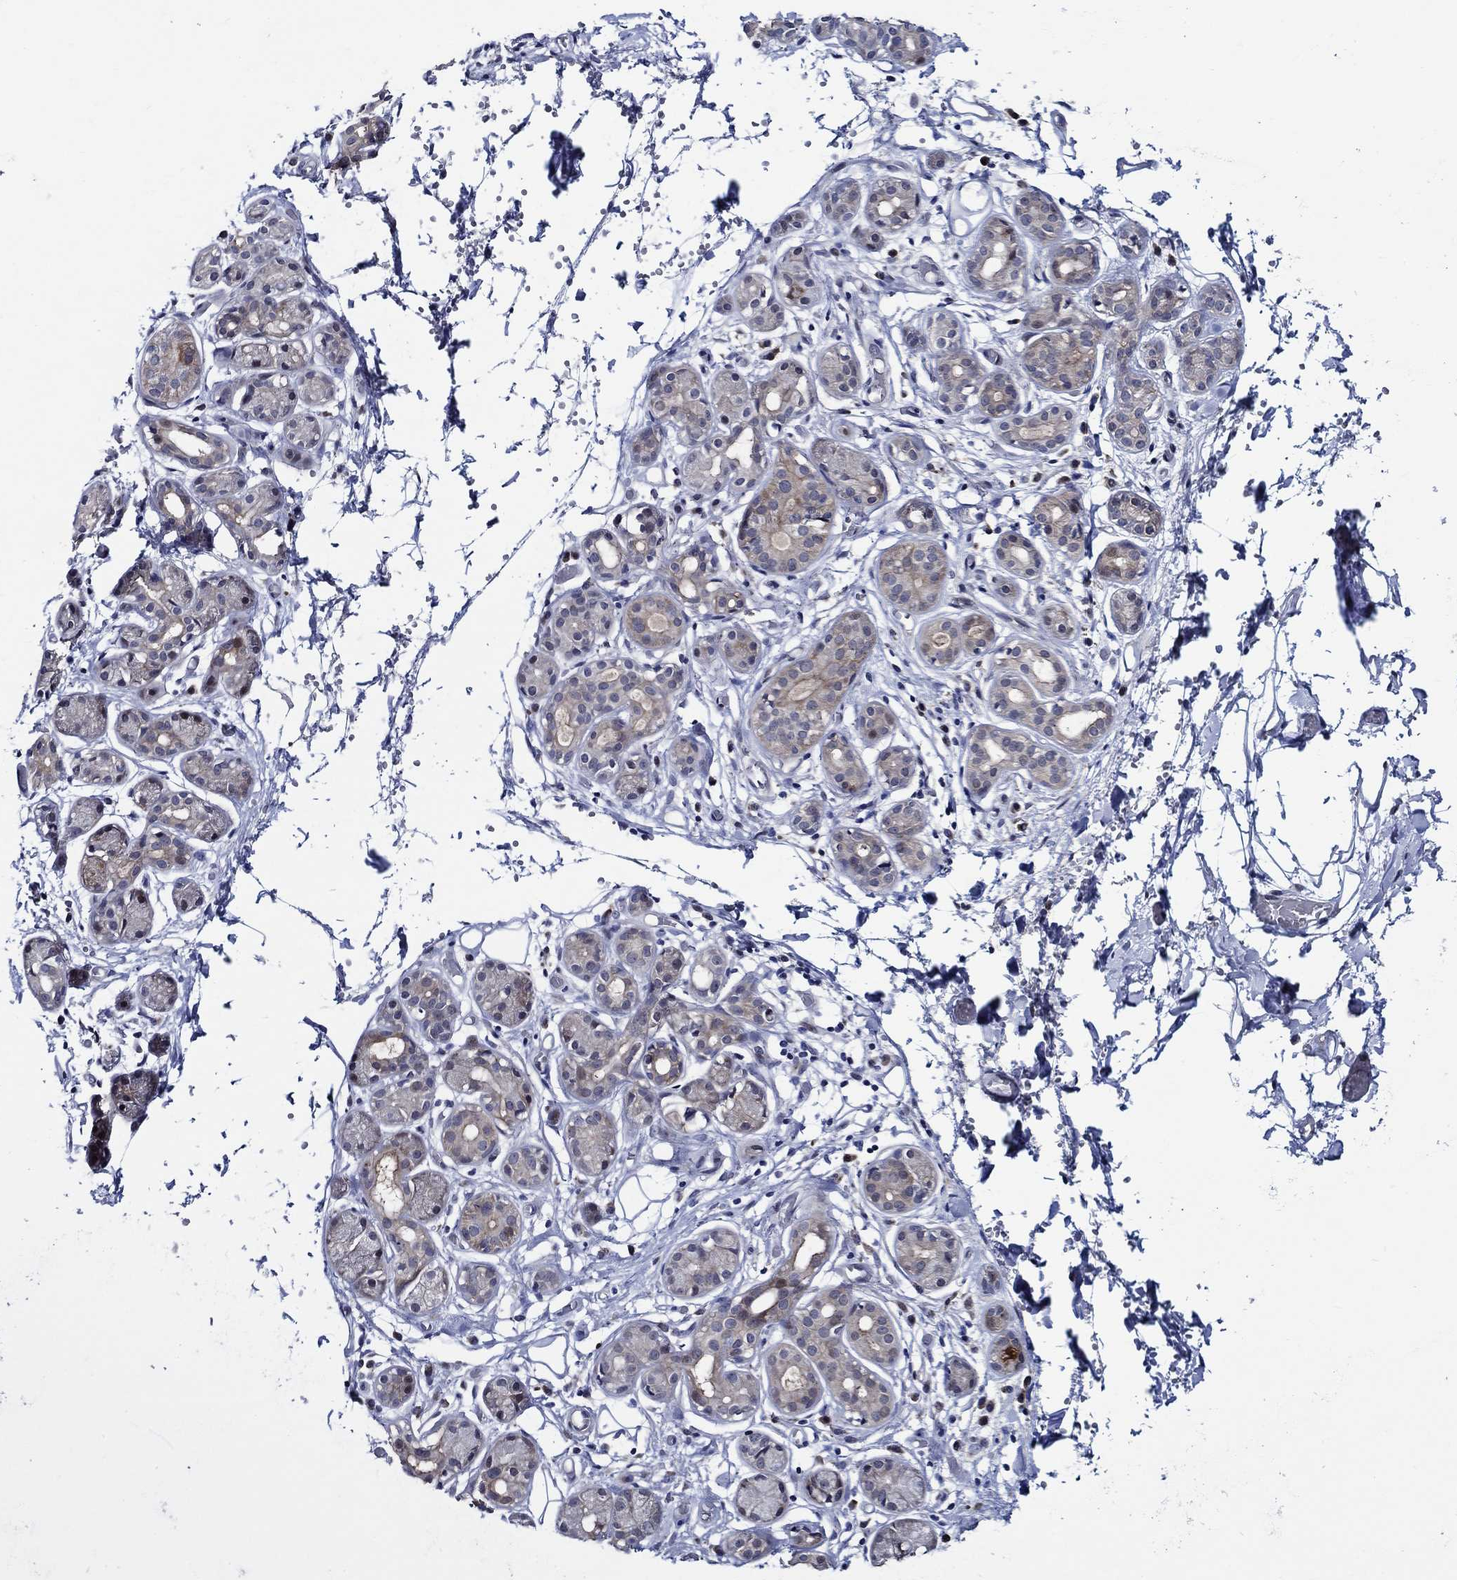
{"staining": {"intensity": "moderate", "quantity": "25%-75%", "location": "cytoplasmic/membranous"}, "tissue": "salivary gland", "cell_type": "Glandular cells", "image_type": "normal", "snomed": [{"axis": "morphology", "description": "Normal tissue, NOS"}, {"axis": "topography", "description": "Salivary gland"}, {"axis": "topography", "description": "Peripheral nerve tissue"}], "caption": "An IHC histopathology image of benign tissue is shown. Protein staining in brown highlights moderate cytoplasmic/membranous positivity in salivary gland within glandular cells. (DAB (3,3'-diaminobenzidine) IHC, brown staining for protein, blue staining for nuclei).", "gene": "C8orf48", "patient": {"sex": "male", "age": 71}}